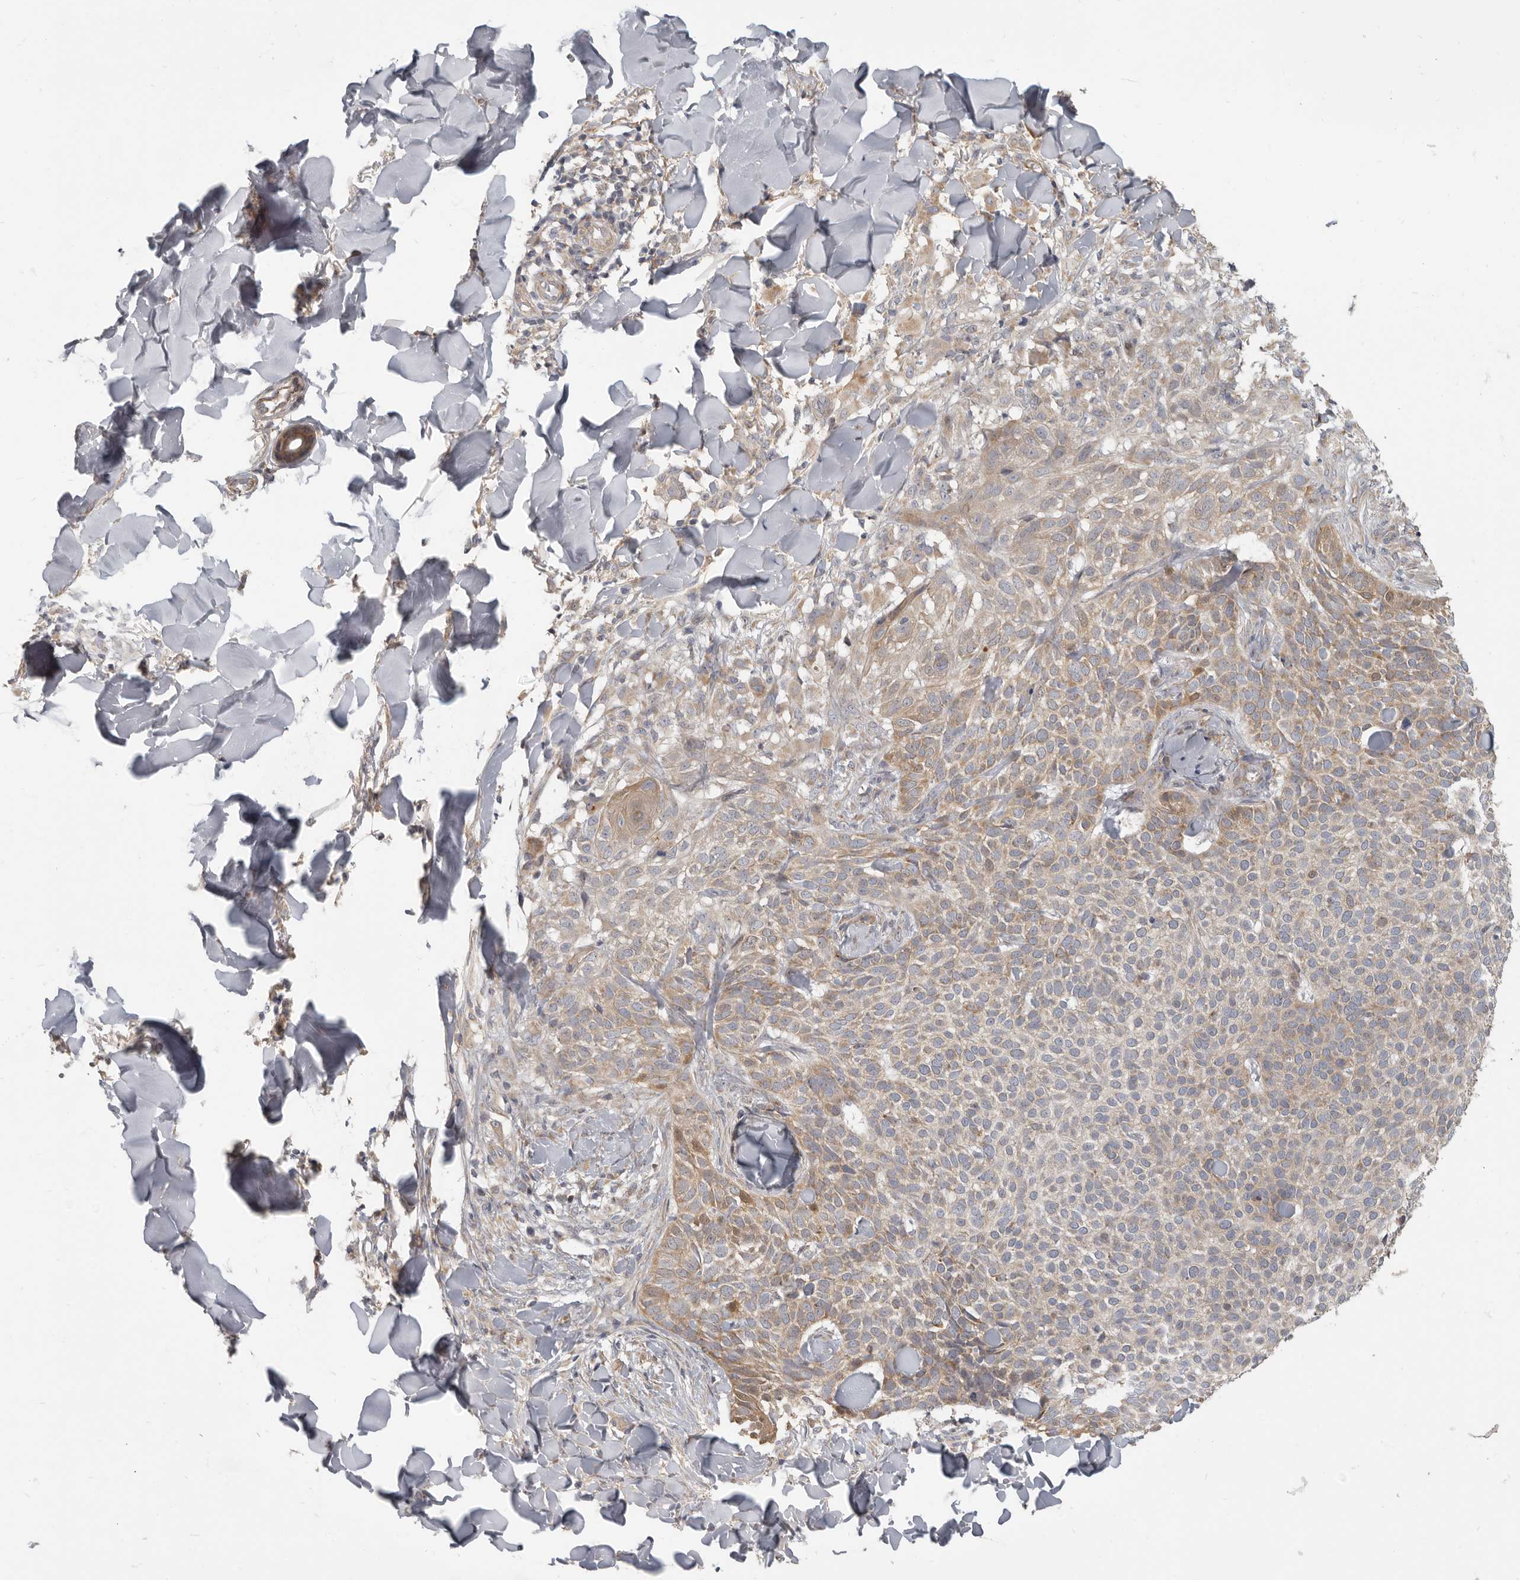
{"staining": {"intensity": "weak", "quantity": ">75%", "location": "cytoplasmic/membranous"}, "tissue": "skin cancer", "cell_type": "Tumor cells", "image_type": "cancer", "snomed": [{"axis": "morphology", "description": "Normal tissue, NOS"}, {"axis": "morphology", "description": "Basal cell carcinoma"}, {"axis": "topography", "description": "Skin"}], "caption": "Human skin basal cell carcinoma stained with a brown dye reveals weak cytoplasmic/membranous positive expression in approximately >75% of tumor cells.", "gene": "UNK", "patient": {"sex": "male", "age": 67}}